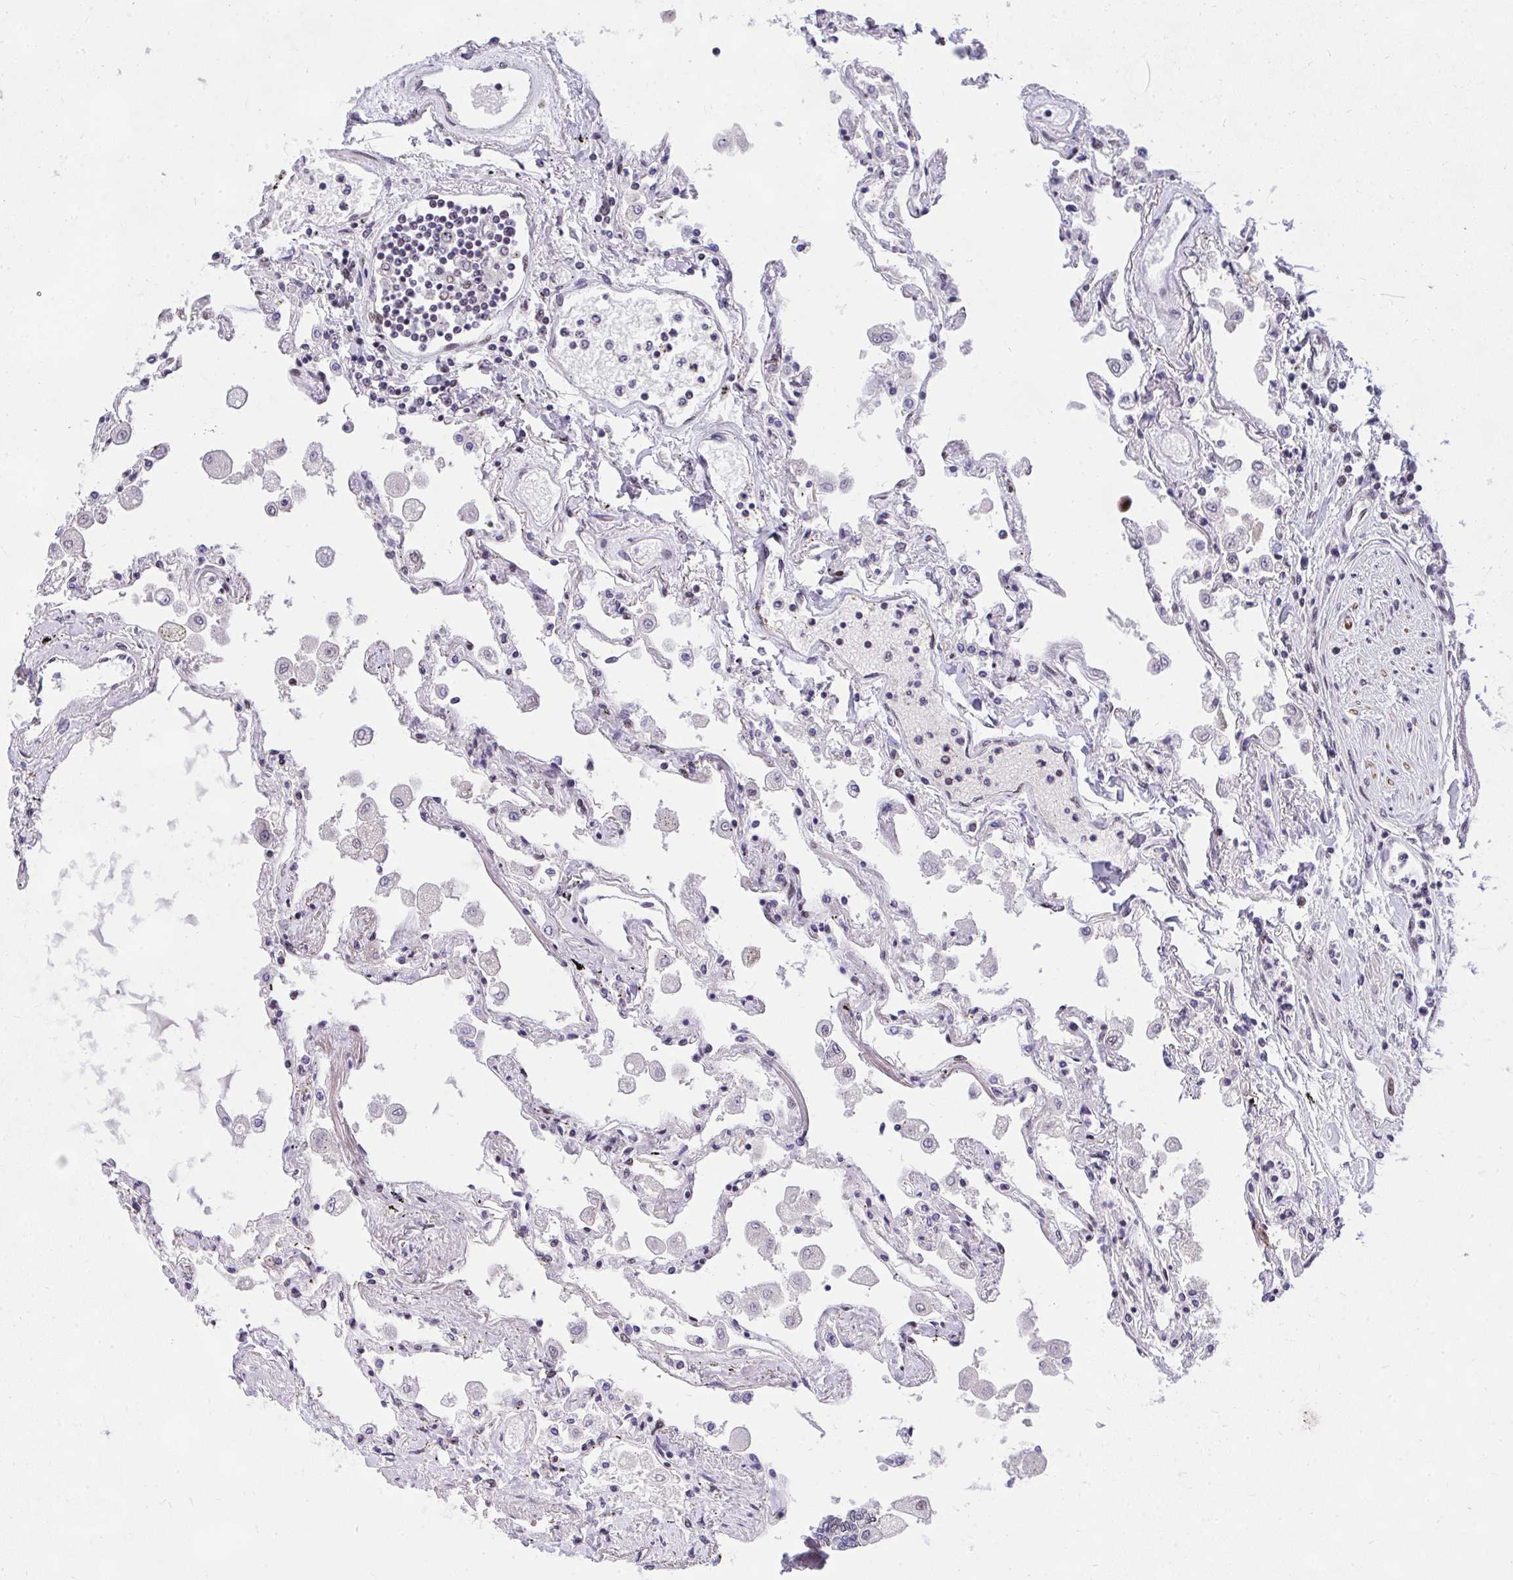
{"staining": {"intensity": "strong", "quantity": "25%-75%", "location": "nuclear"}, "tissue": "lung", "cell_type": "Alveolar cells", "image_type": "normal", "snomed": [{"axis": "morphology", "description": "Normal tissue, NOS"}, {"axis": "morphology", "description": "Adenocarcinoma, NOS"}, {"axis": "topography", "description": "Cartilage tissue"}, {"axis": "topography", "description": "Lung"}], "caption": "Strong nuclear protein staining is identified in approximately 25%-75% of alveolar cells in lung. Using DAB (3,3'-diaminobenzidine) (brown) and hematoxylin (blue) stains, captured at high magnification using brightfield microscopy.", "gene": "SYNE4", "patient": {"sex": "female", "age": 67}}